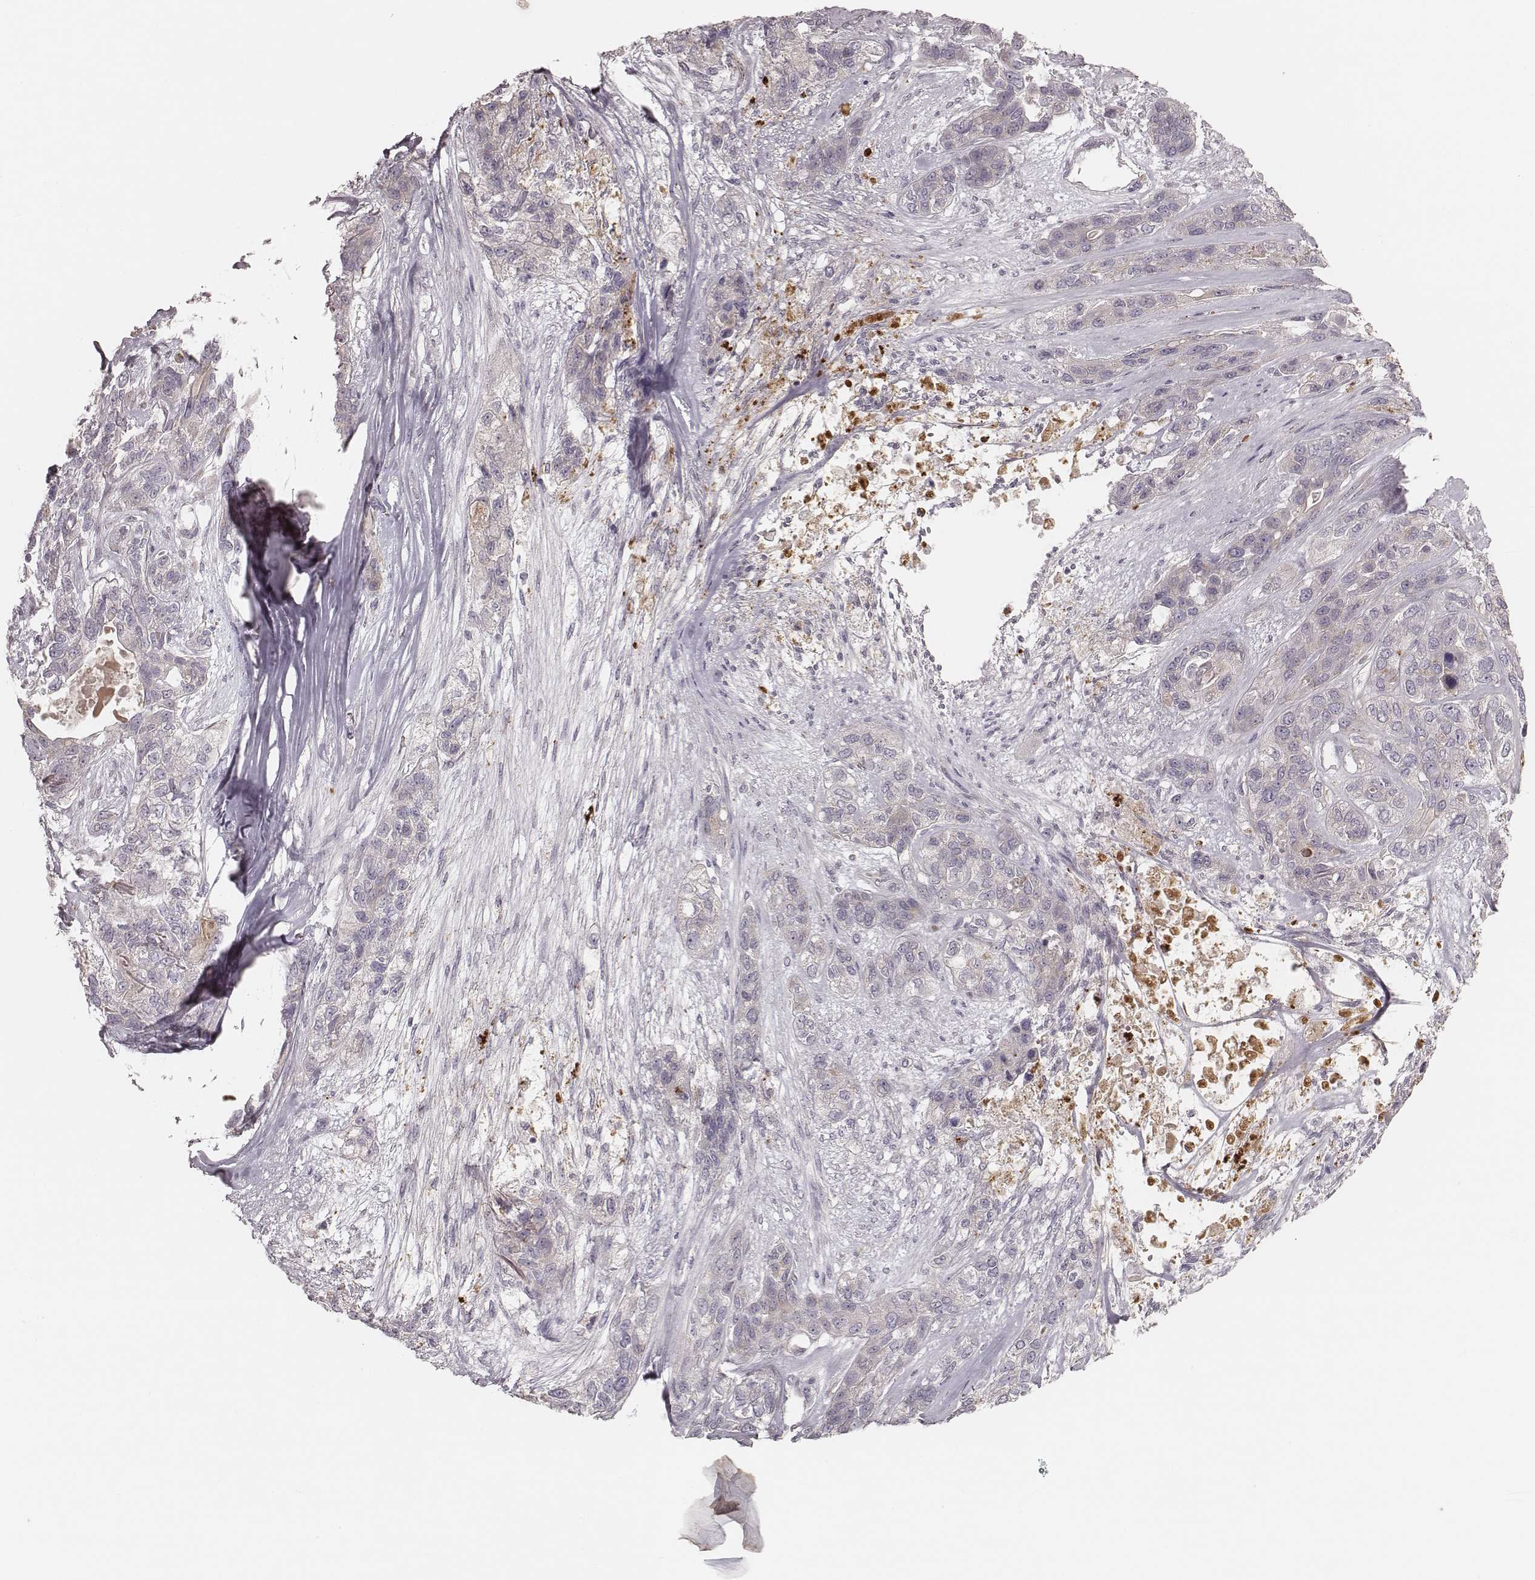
{"staining": {"intensity": "negative", "quantity": "none", "location": "none"}, "tissue": "lung cancer", "cell_type": "Tumor cells", "image_type": "cancer", "snomed": [{"axis": "morphology", "description": "Squamous cell carcinoma, NOS"}, {"axis": "topography", "description": "Lung"}], "caption": "An IHC image of lung squamous cell carcinoma is shown. There is no staining in tumor cells of lung squamous cell carcinoma.", "gene": "ABCA7", "patient": {"sex": "female", "age": 70}}